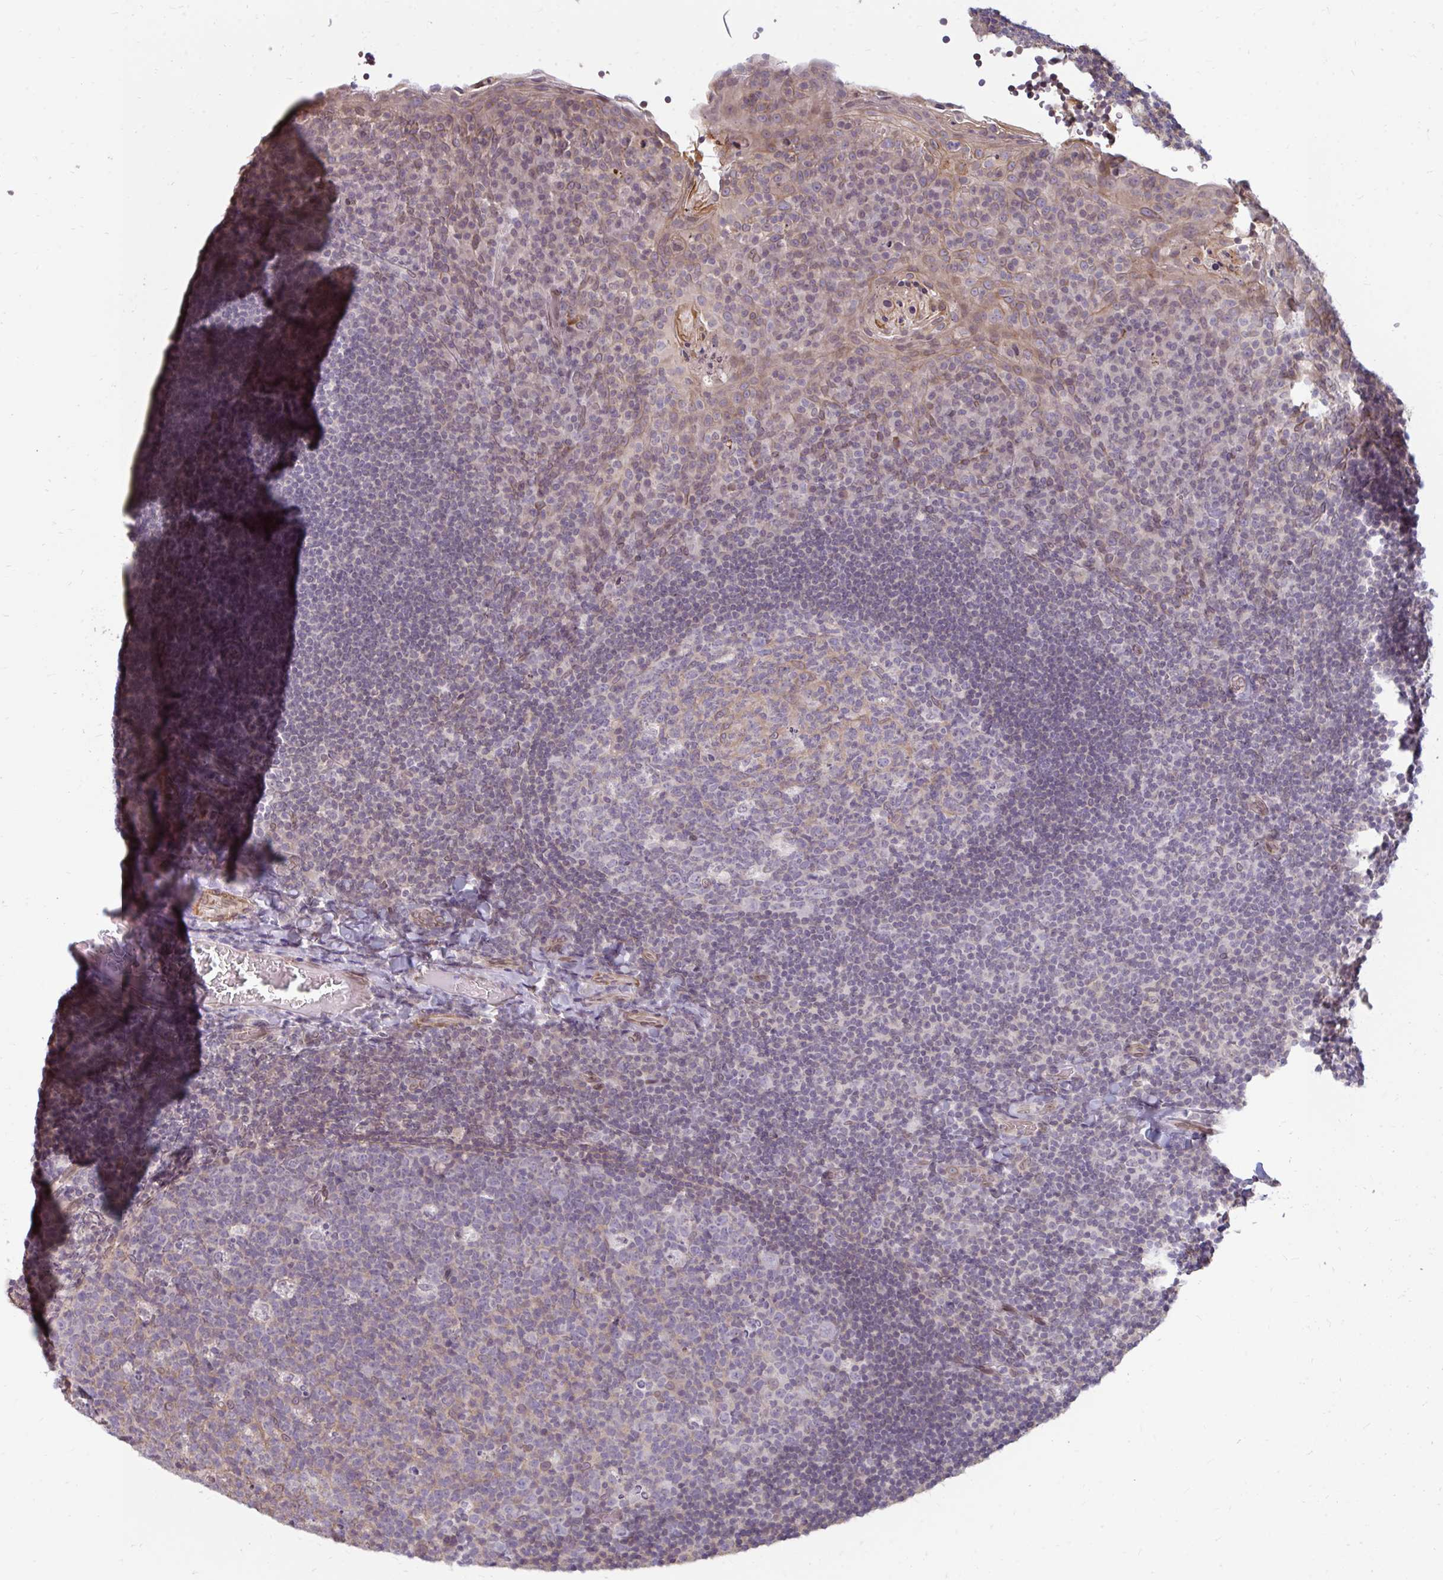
{"staining": {"intensity": "weak", "quantity": "<25%", "location": "cytoplasmic/membranous"}, "tissue": "tonsil", "cell_type": "Germinal center cells", "image_type": "normal", "snomed": [{"axis": "morphology", "description": "Normal tissue, NOS"}, {"axis": "topography", "description": "Tonsil"}], "caption": "Immunohistochemistry image of benign tonsil: human tonsil stained with DAB displays no significant protein positivity in germinal center cells. The staining was performed using DAB (3,3'-diaminobenzidine) to visualize the protein expression in brown, while the nuclei were stained in blue with hematoxylin (Magnification: 20x).", "gene": "GPC5", "patient": {"sex": "male", "age": 17}}